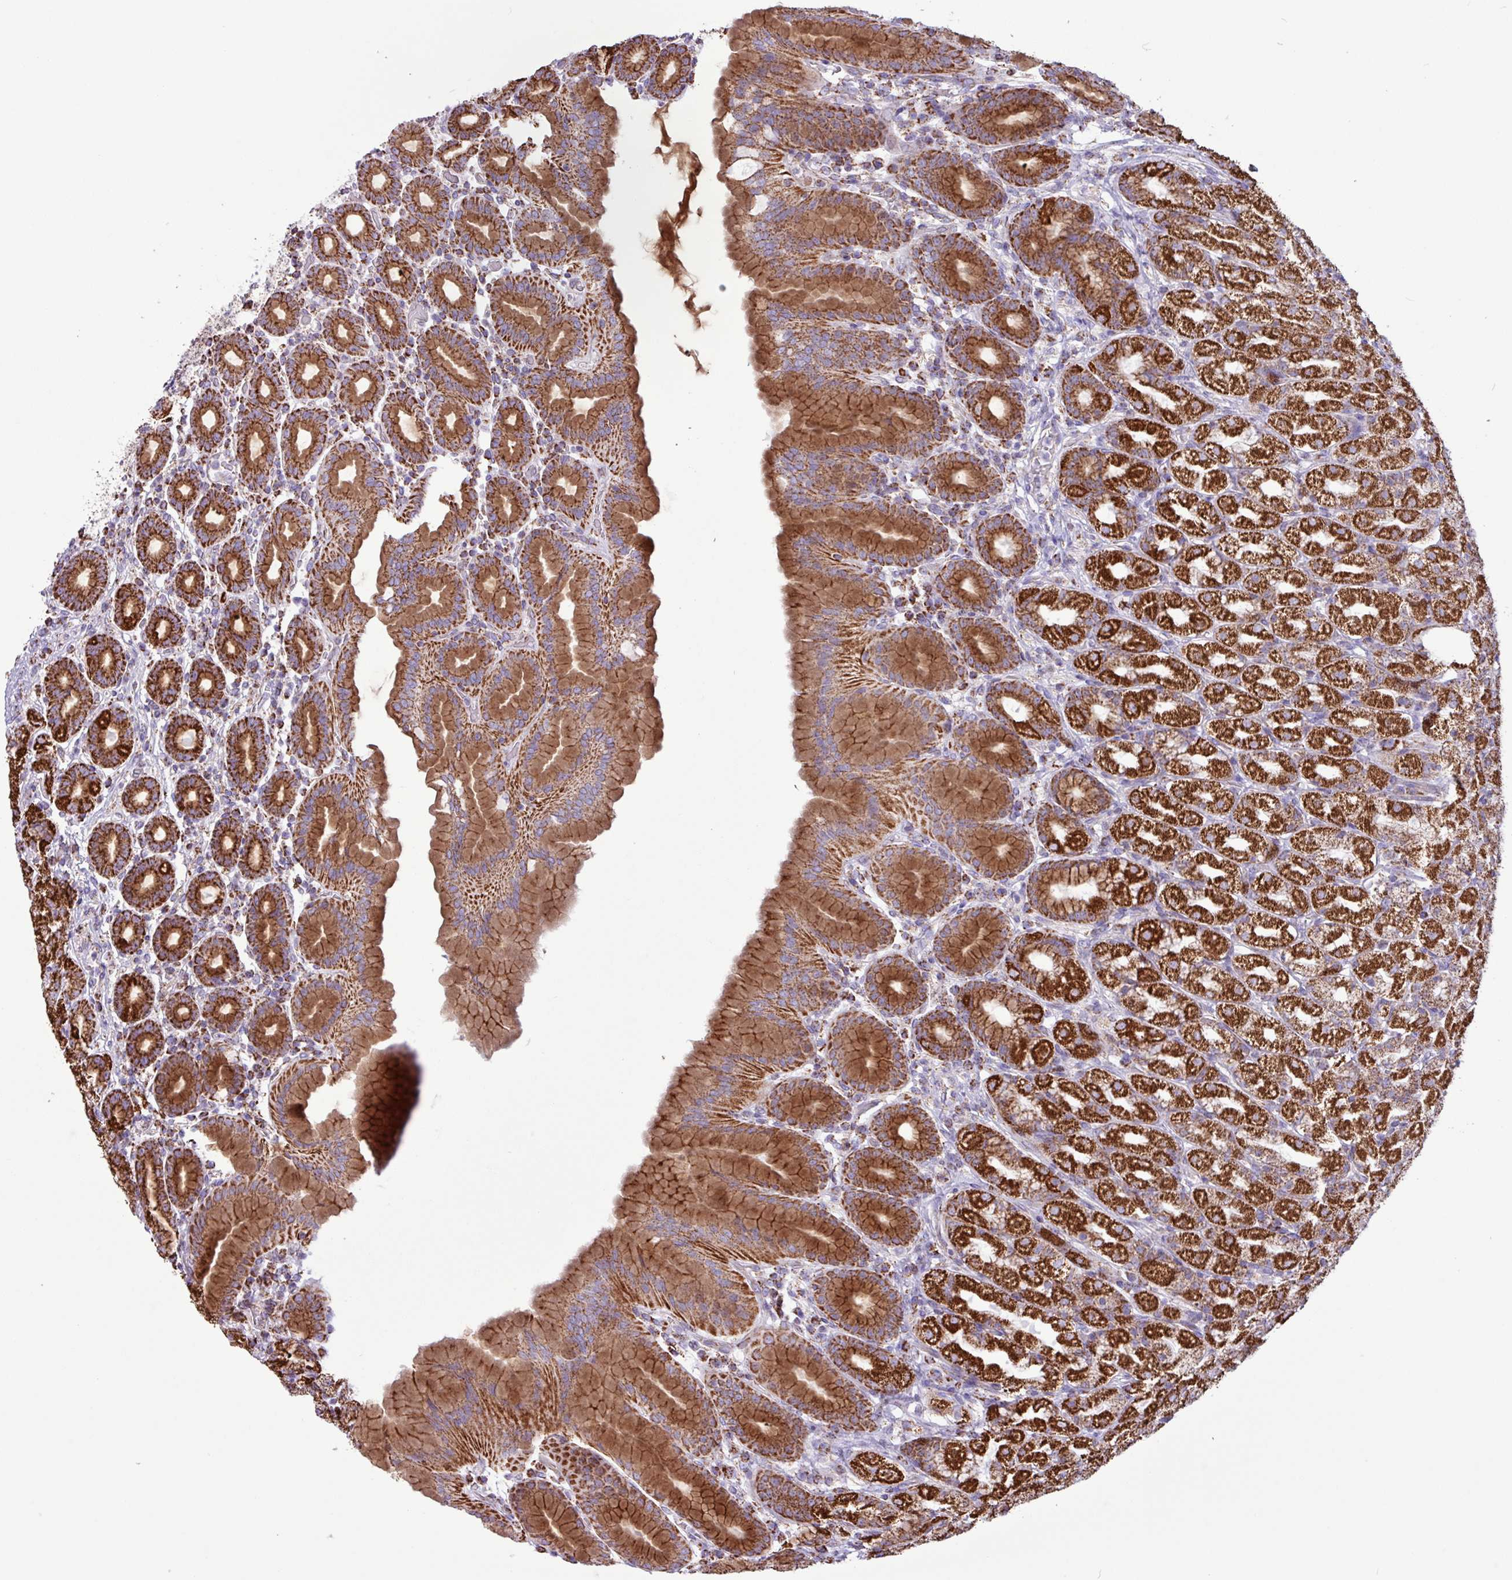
{"staining": {"intensity": "strong", "quantity": ">75%", "location": "cytoplasmic/membranous"}, "tissue": "stomach", "cell_type": "Glandular cells", "image_type": "normal", "snomed": [{"axis": "morphology", "description": "Normal tissue, NOS"}, {"axis": "topography", "description": "Stomach, upper"}, {"axis": "topography", "description": "Stomach"}], "caption": "High-magnification brightfield microscopy of normal stomach stained with DAB (brown) and counterstained with hematoxylin (blue). glandular cells exhibit strong cytoplasmic/membranous expression is present in about>75% of cells. (DAB (3,3'-diaminobenzidine) IHC, brown staining for protein, blue staining for nuclei).", "gene": "RTL3", "patient": {"sex": "male", "age": 68}}